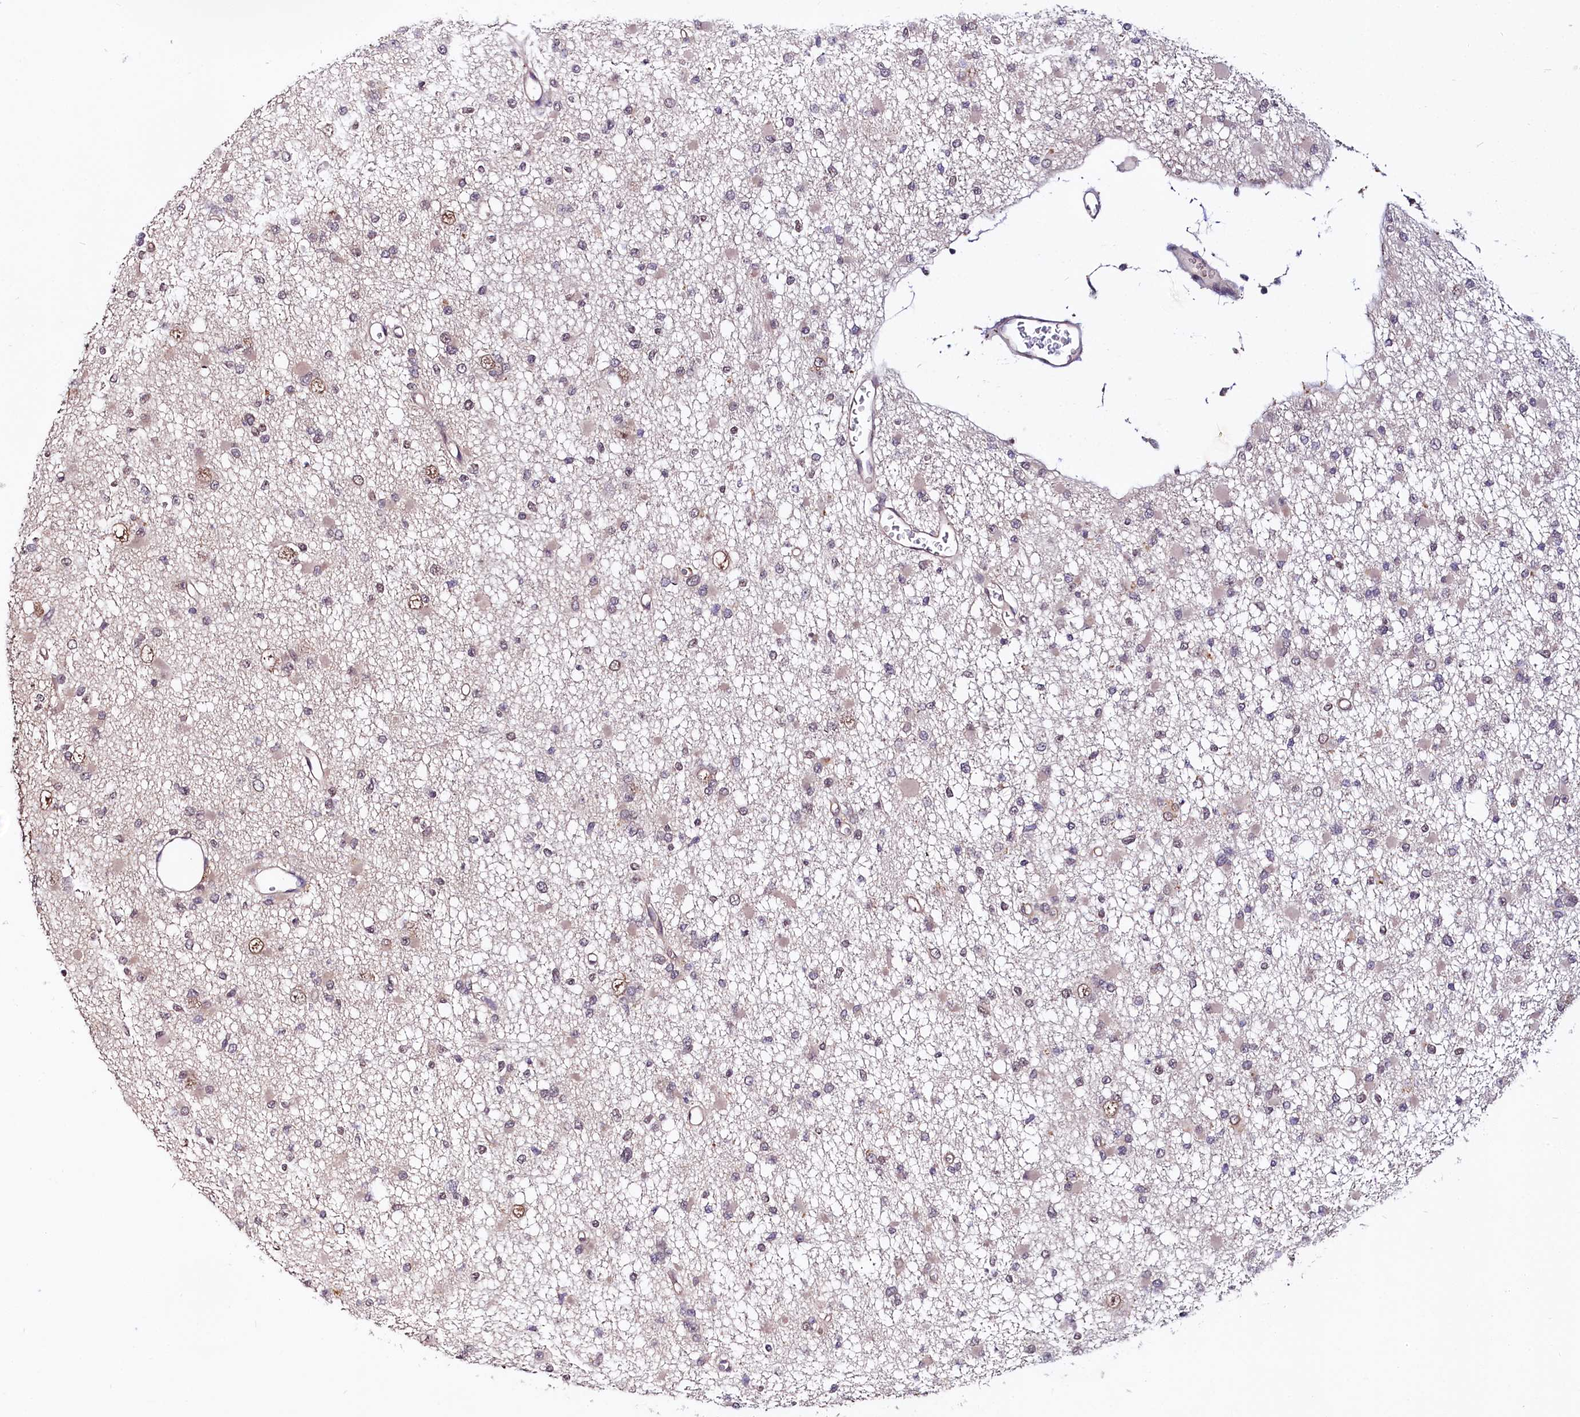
{"staining": {"intensity": "weak", "quantity": "<25%", "location": "nuclear"}, "tissue": "glioma", "cell_type": "Tumor cells", "image_type": "cancer", "snomed": [{"axis": "morphology", "description": "Glioma, malignant, Low grade"}, {"axis": "topography", "description": "Brain"}], "caption": "Malignant glioma (low-grade) stained for a protein using immunohistochemistry (IHC) exhibits no positivity tumor cells.", "gene": "UBE3A", "patient": {"sex": "female", "age": 22}}